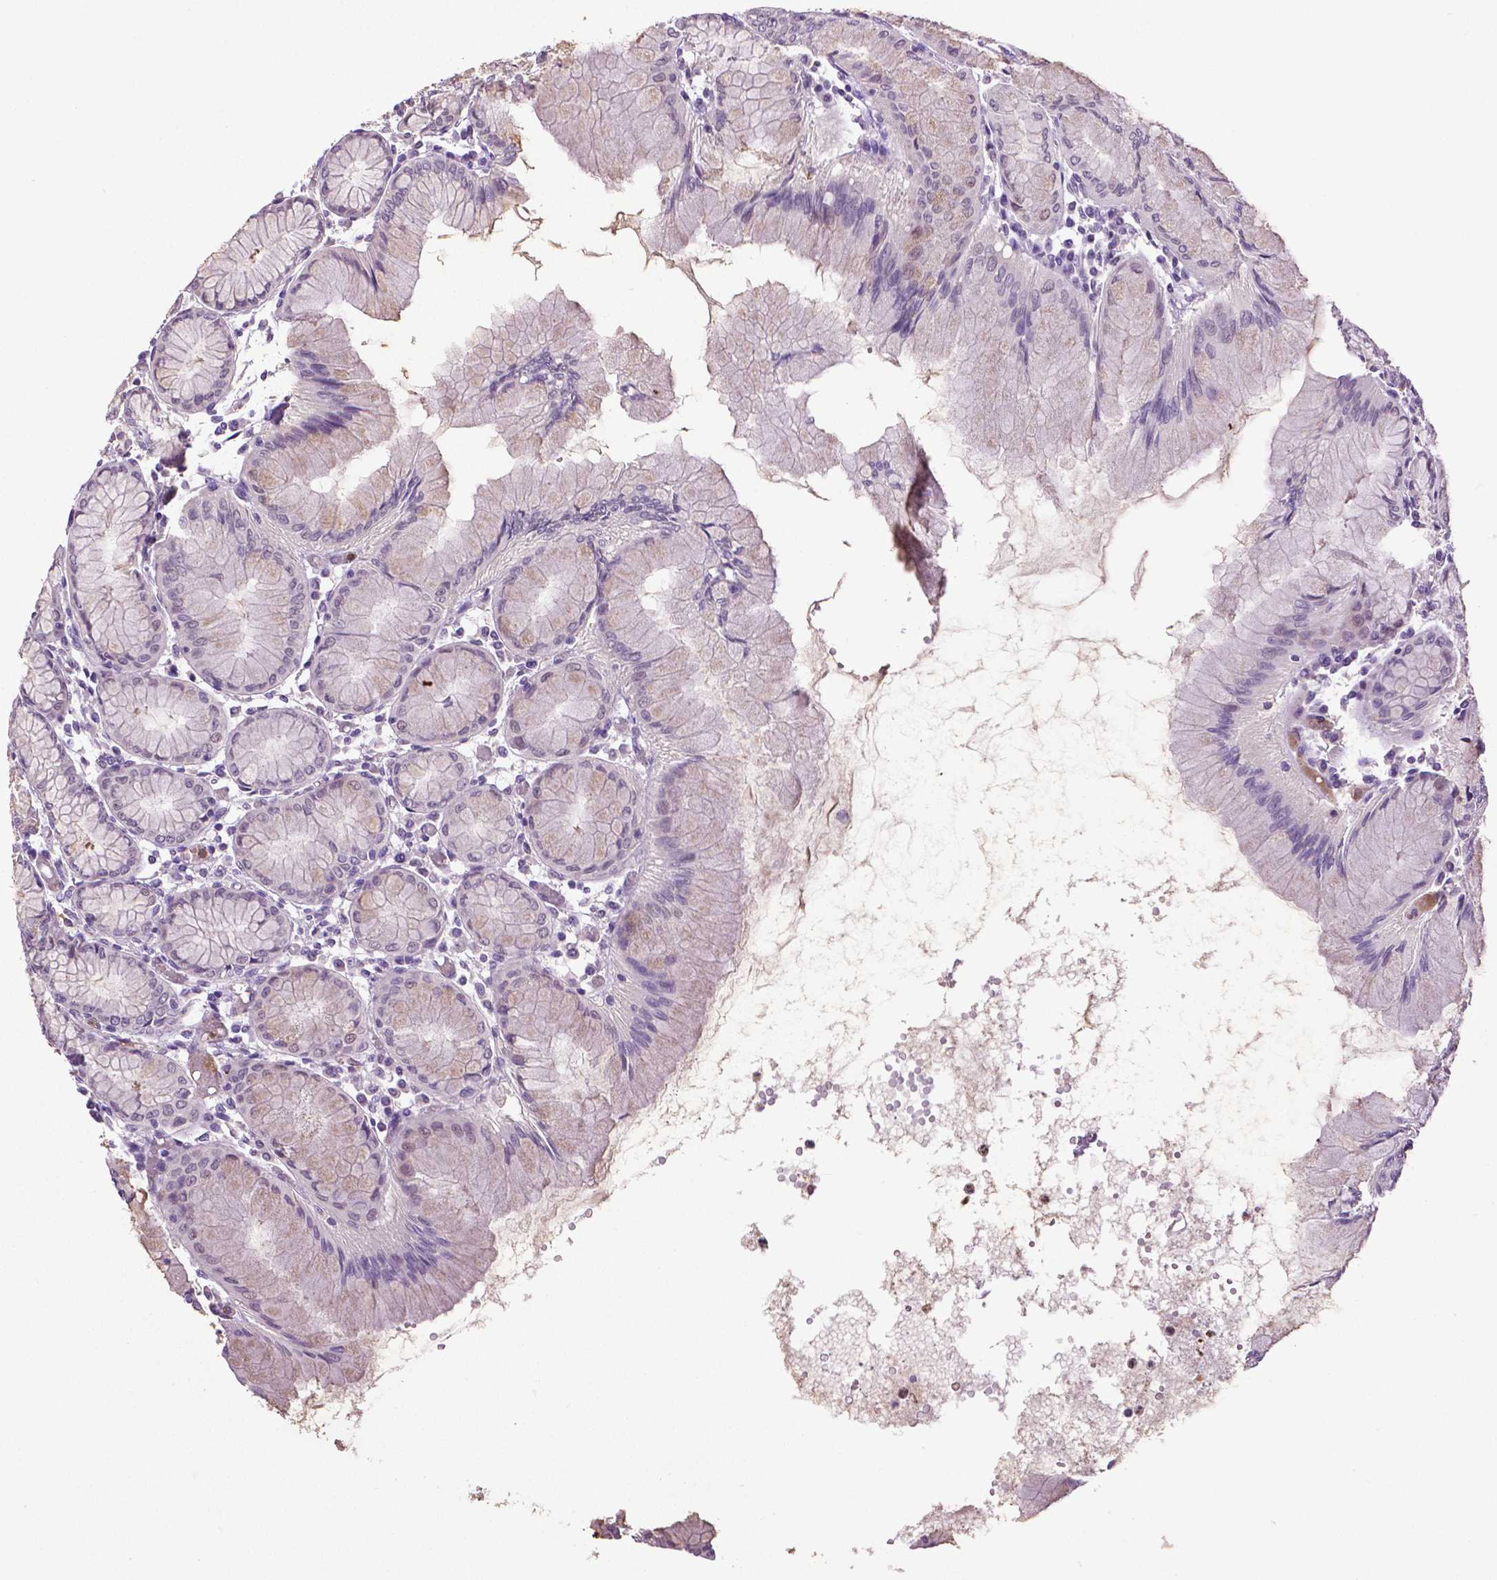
{"staining": {"intensity": "negative", "quantity": "none", "location": "none"}, "tissue": "stomach", "cell_type": "Glandular cells", "image_type": "normal", "snomed": [{"axis": "morphology", "description": "Normal tissue, NOS"}, {"axis": "topography", "description": "Stomach"}], "caption": "Immunohistochemistry of normal human stomach reveals no positivity in glandular cells. (DAB IHC visualized using brightfield microscopy, high magnification).", "gene": "PTPN5", "patient": {"sex": "female", "age": 57}}